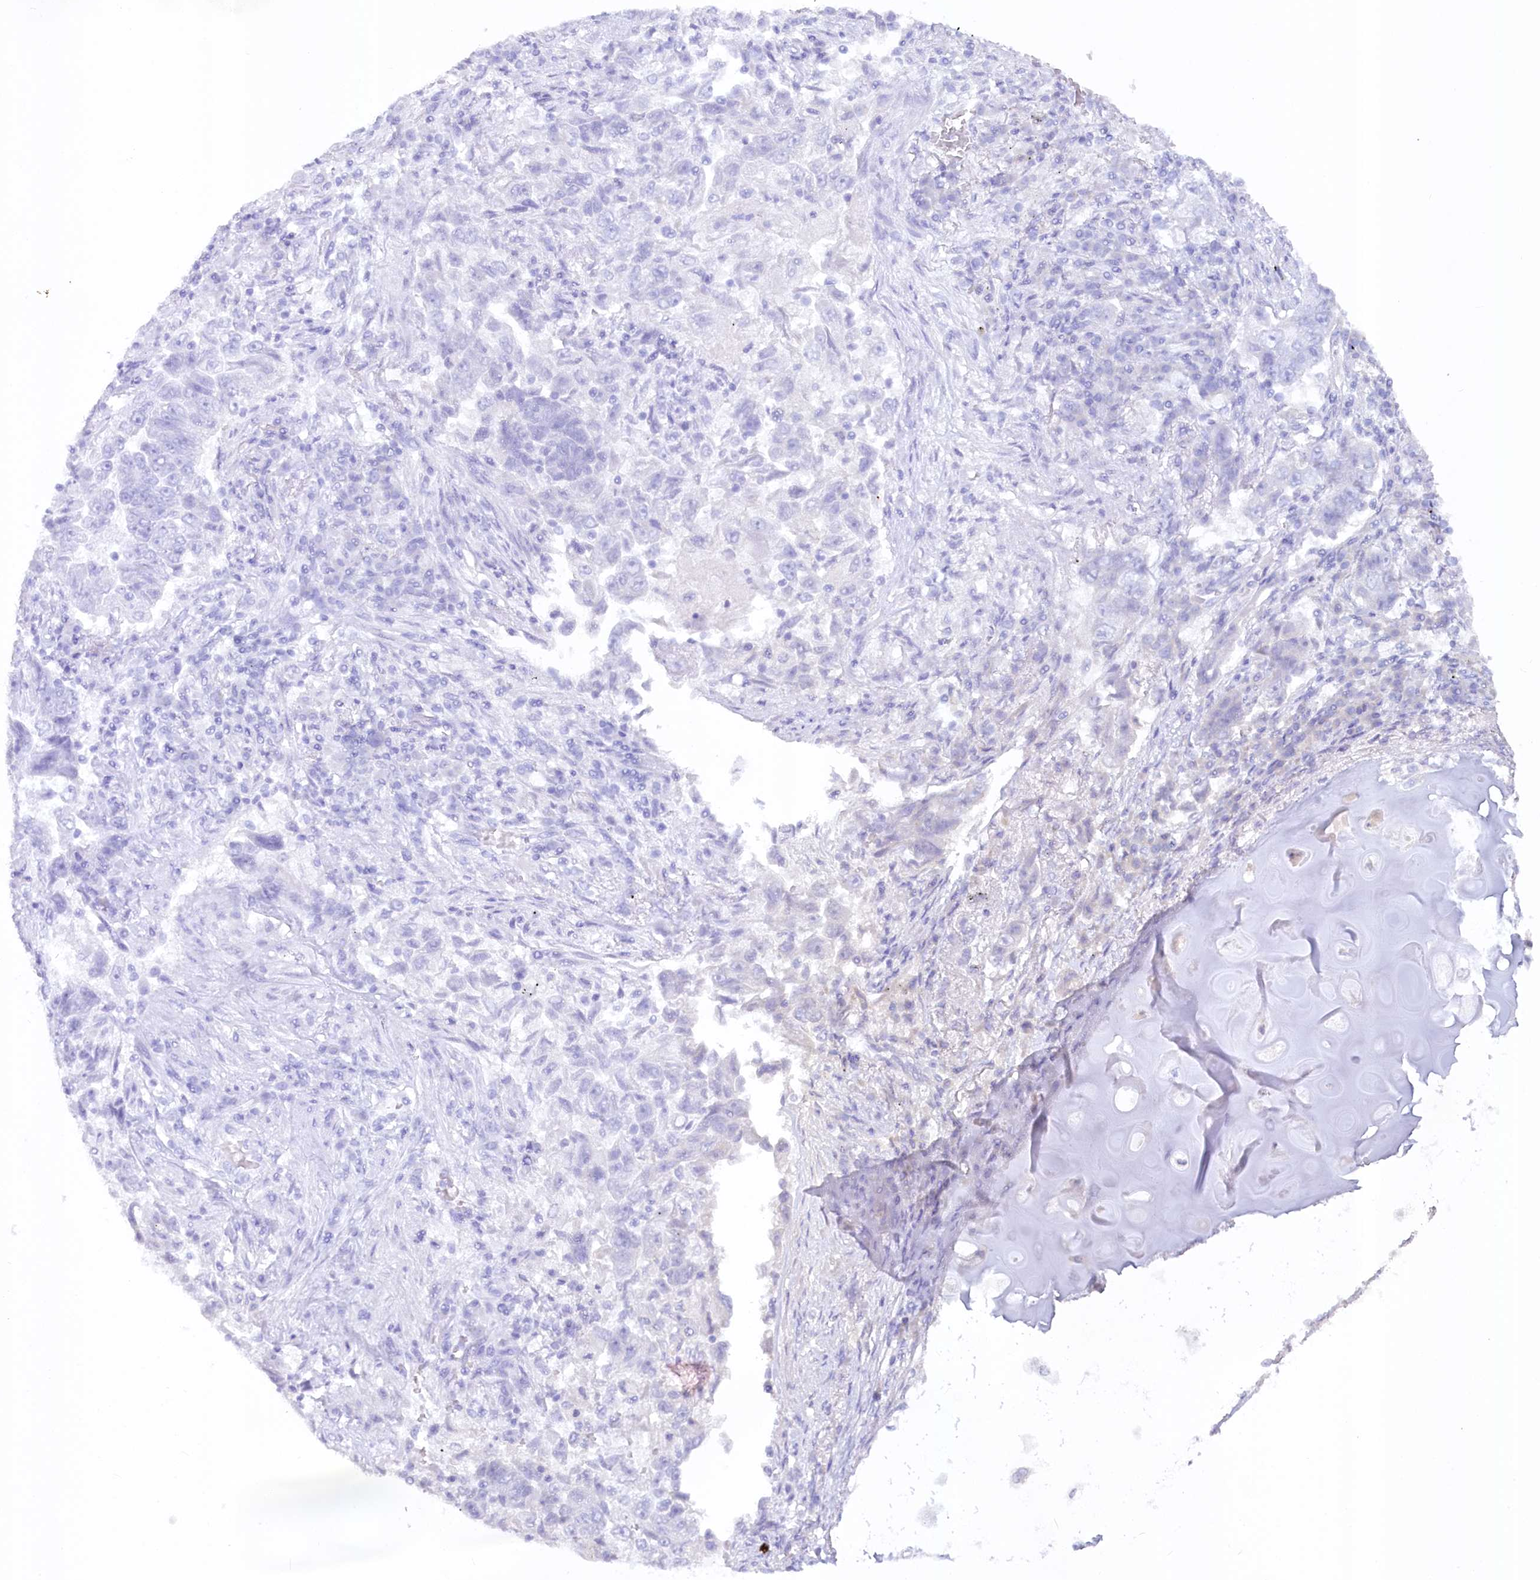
{"staining": {"intensity": "negative", "quantity": "none", "location": "none"}, "tissue": "lung cancer", "cell_type": "Tumor cells", "image_type": "cancer", "snomed": [{"axis": "morphology", "description": "Adenocarcinoma, NOS"}, {"axis": "topography", "description": "Lung"}], "caption": "IHC photomicrograph of human lung adenocarcinoma stained for a protein (brown), which demonstrates no positivity in tumor cells. (DAB (3,3'-diaminobenzidine) IHC visualized using brightfield microscopy, high magnification).", "gene": "PAIP2", "patient": {"sex": "female", "age": 51}}